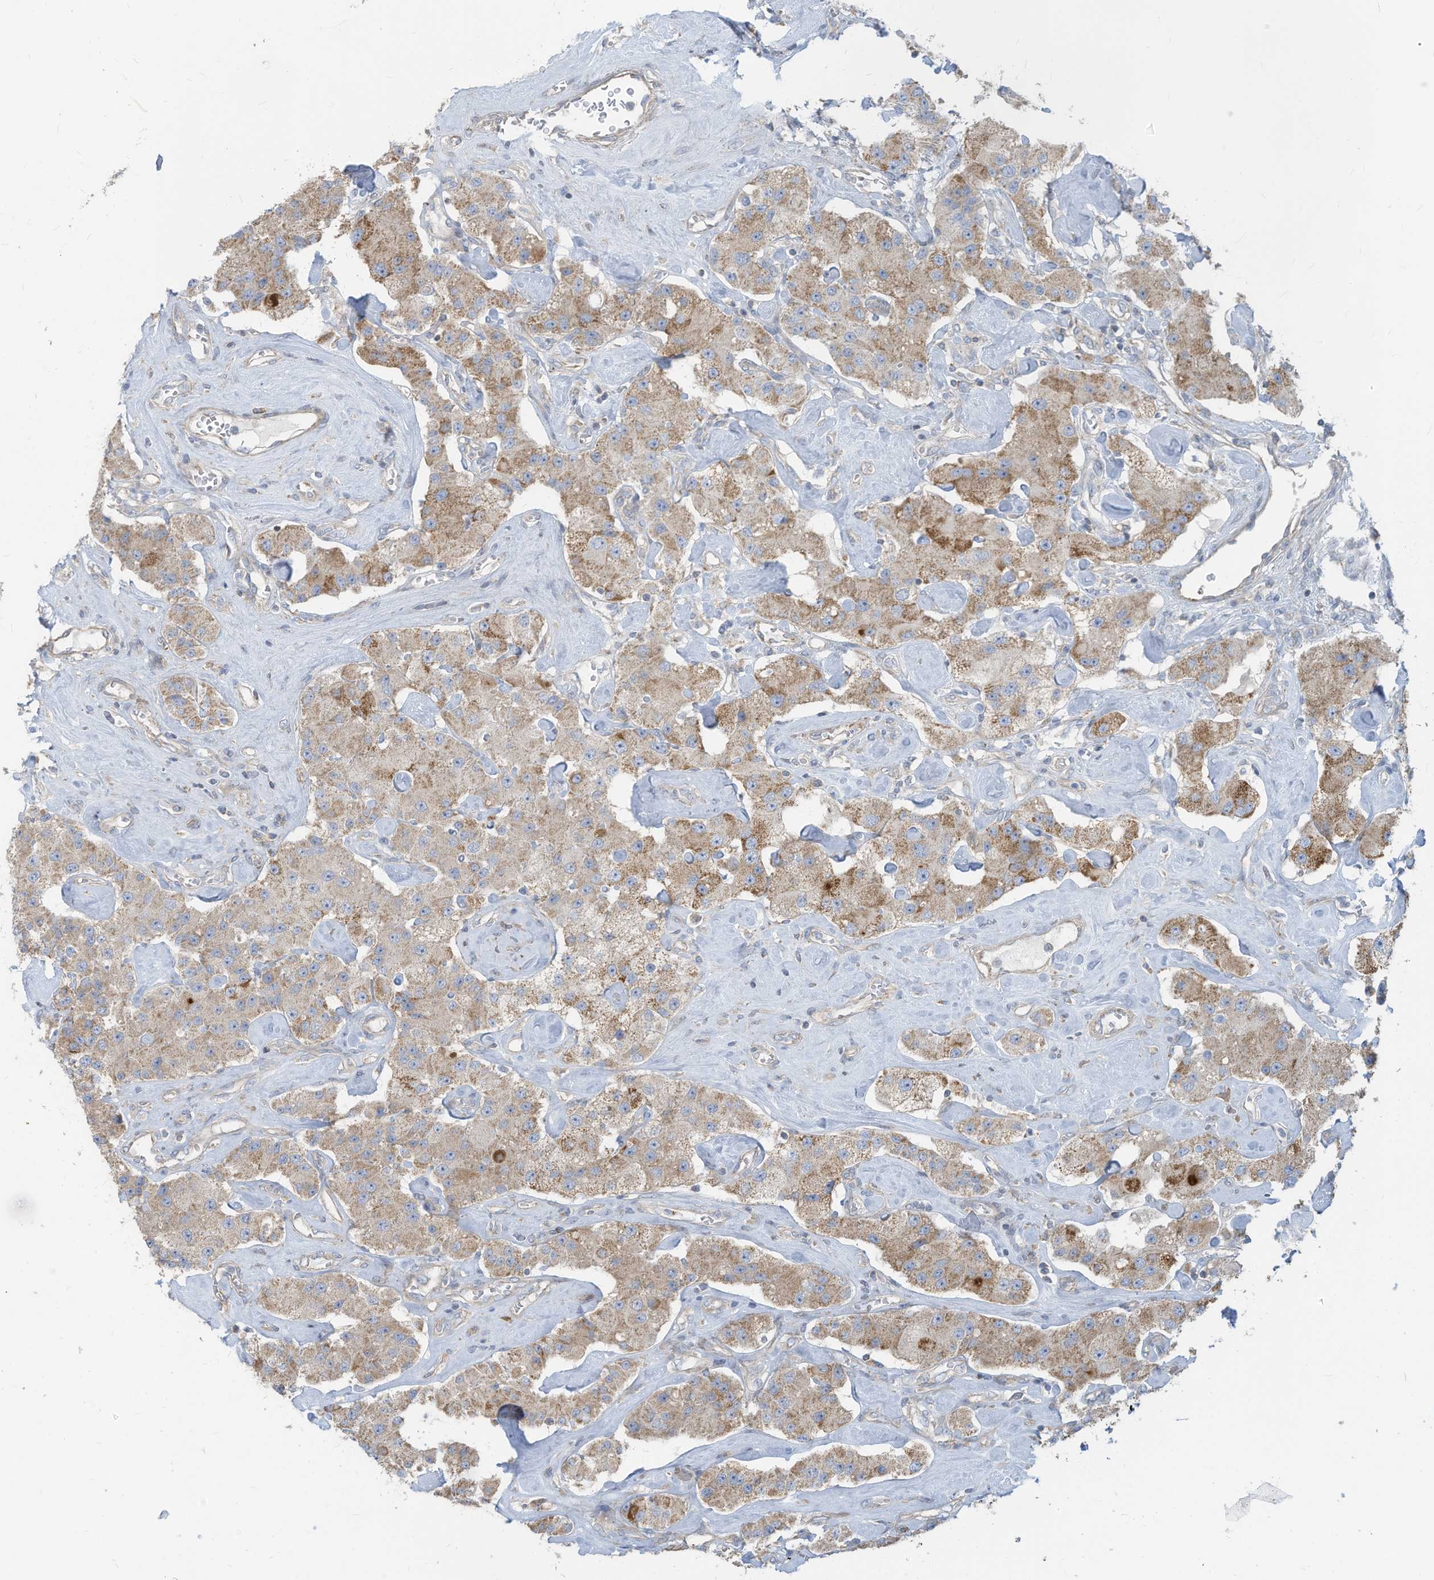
{"staining": {"intensity": "weak", "quantity": ">75%", "location": "cytoplasmic/membranous"}, "tissue": "carcinoid", "cell_type": "Tumor cells", "image_type": "cancer", "snomed": [{"axis": "morphology", "description": "Carcinoid, malignant, NOS"}, {"axis": "topography", "description": "Pancreas"}], "caption": "Protein expression by immunohistochemistry shows weak cytoplasmic/membranous positivity in about >75% of tumor cells in malignant carcinoid.", "gene": "GTPBP2", "patient": {"sex": "male", "age": 41}}